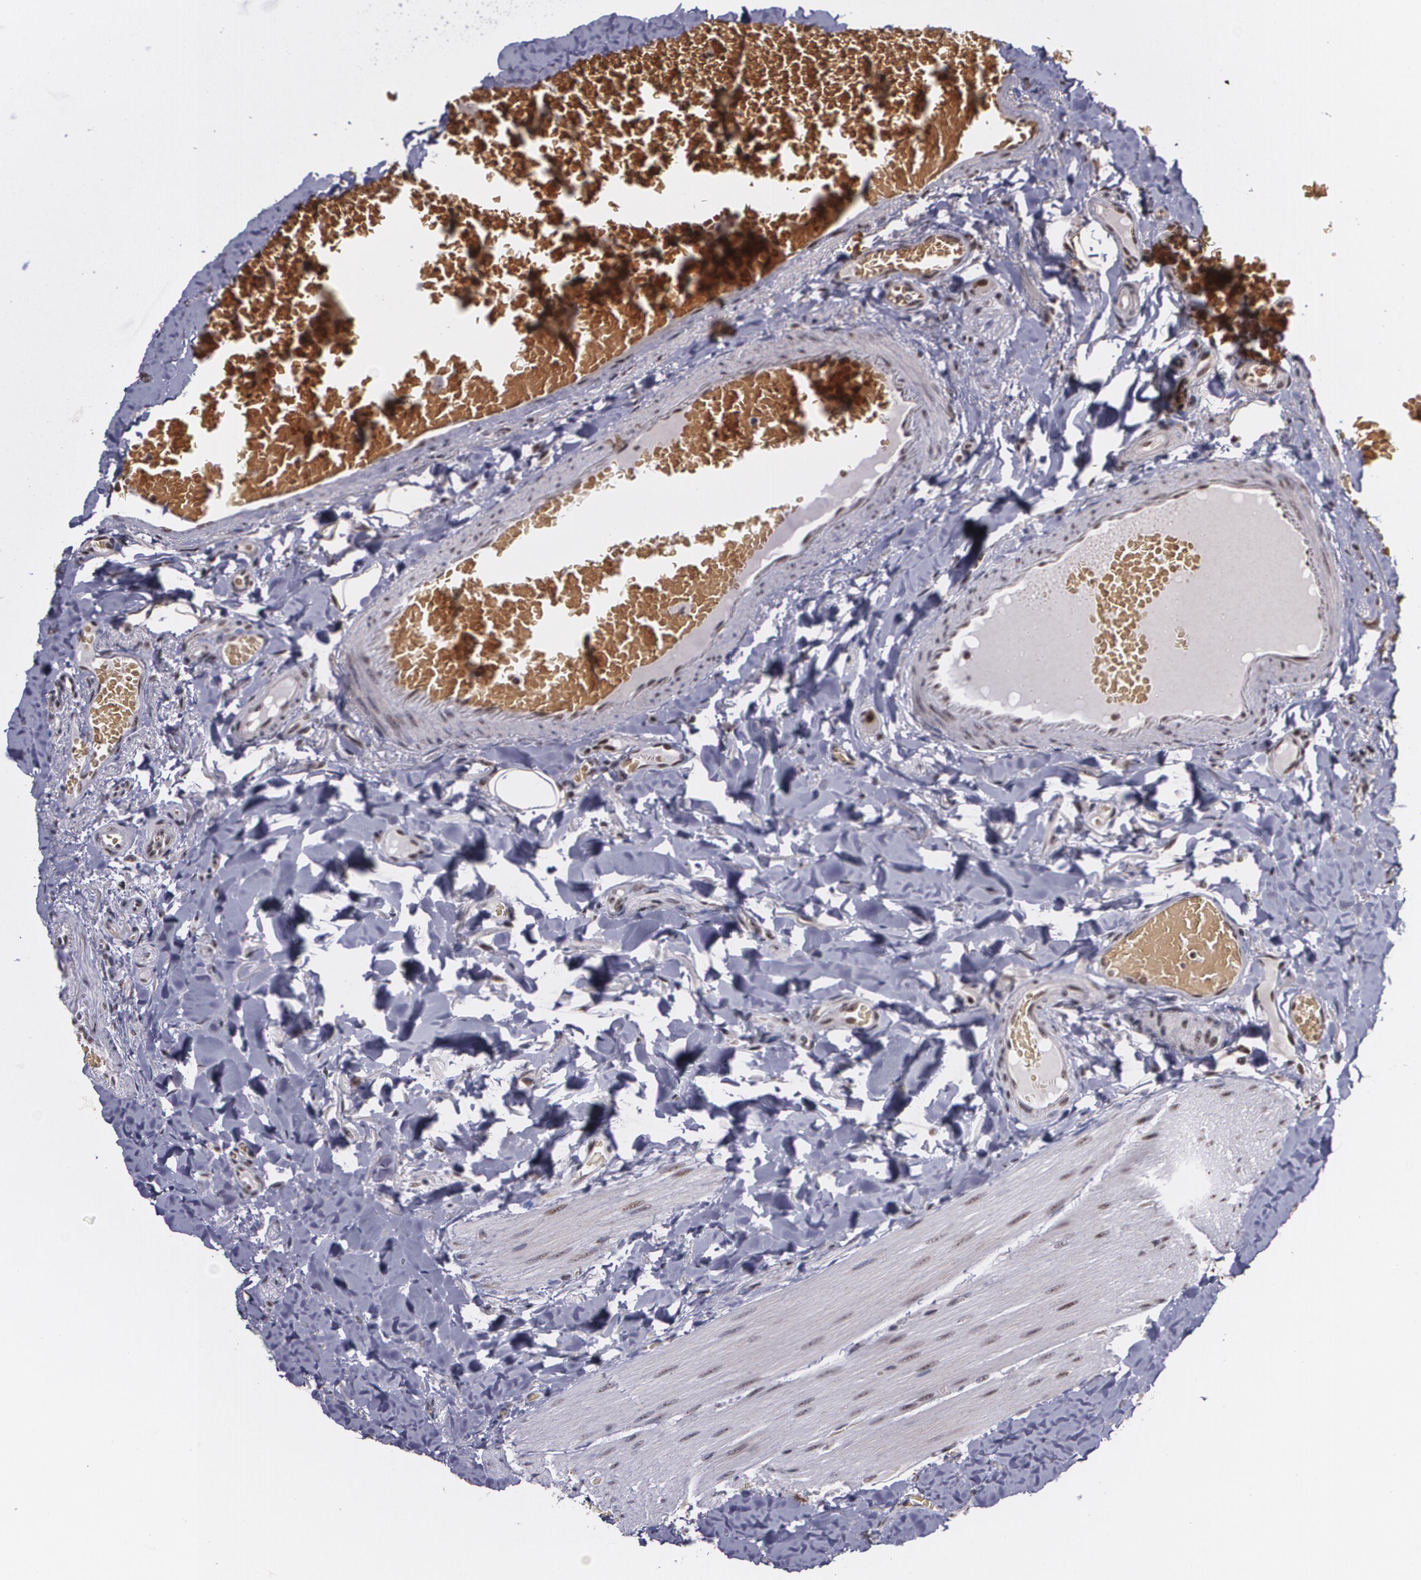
{"staining": {"intensity": "moderate", "quantity": ">75%", "location": "nuclear"}, "tissue": "duodenum", "cell_type": "Glandular cells", "image_type": "normal", "snomed": [{"axis": "morphology", "description": "Normal tissue, NOS"}, {"axis": "topography", "description": "Duodenum"}], "caption": "The photomicrograph demonstrates immunohistochemical staining of benign duodenum. There is moderate nuclear positivity is appreciated in about >75% of glandular cells.", "gene": "C6orf15", "patient": {"sex": "male", "age": 66}}